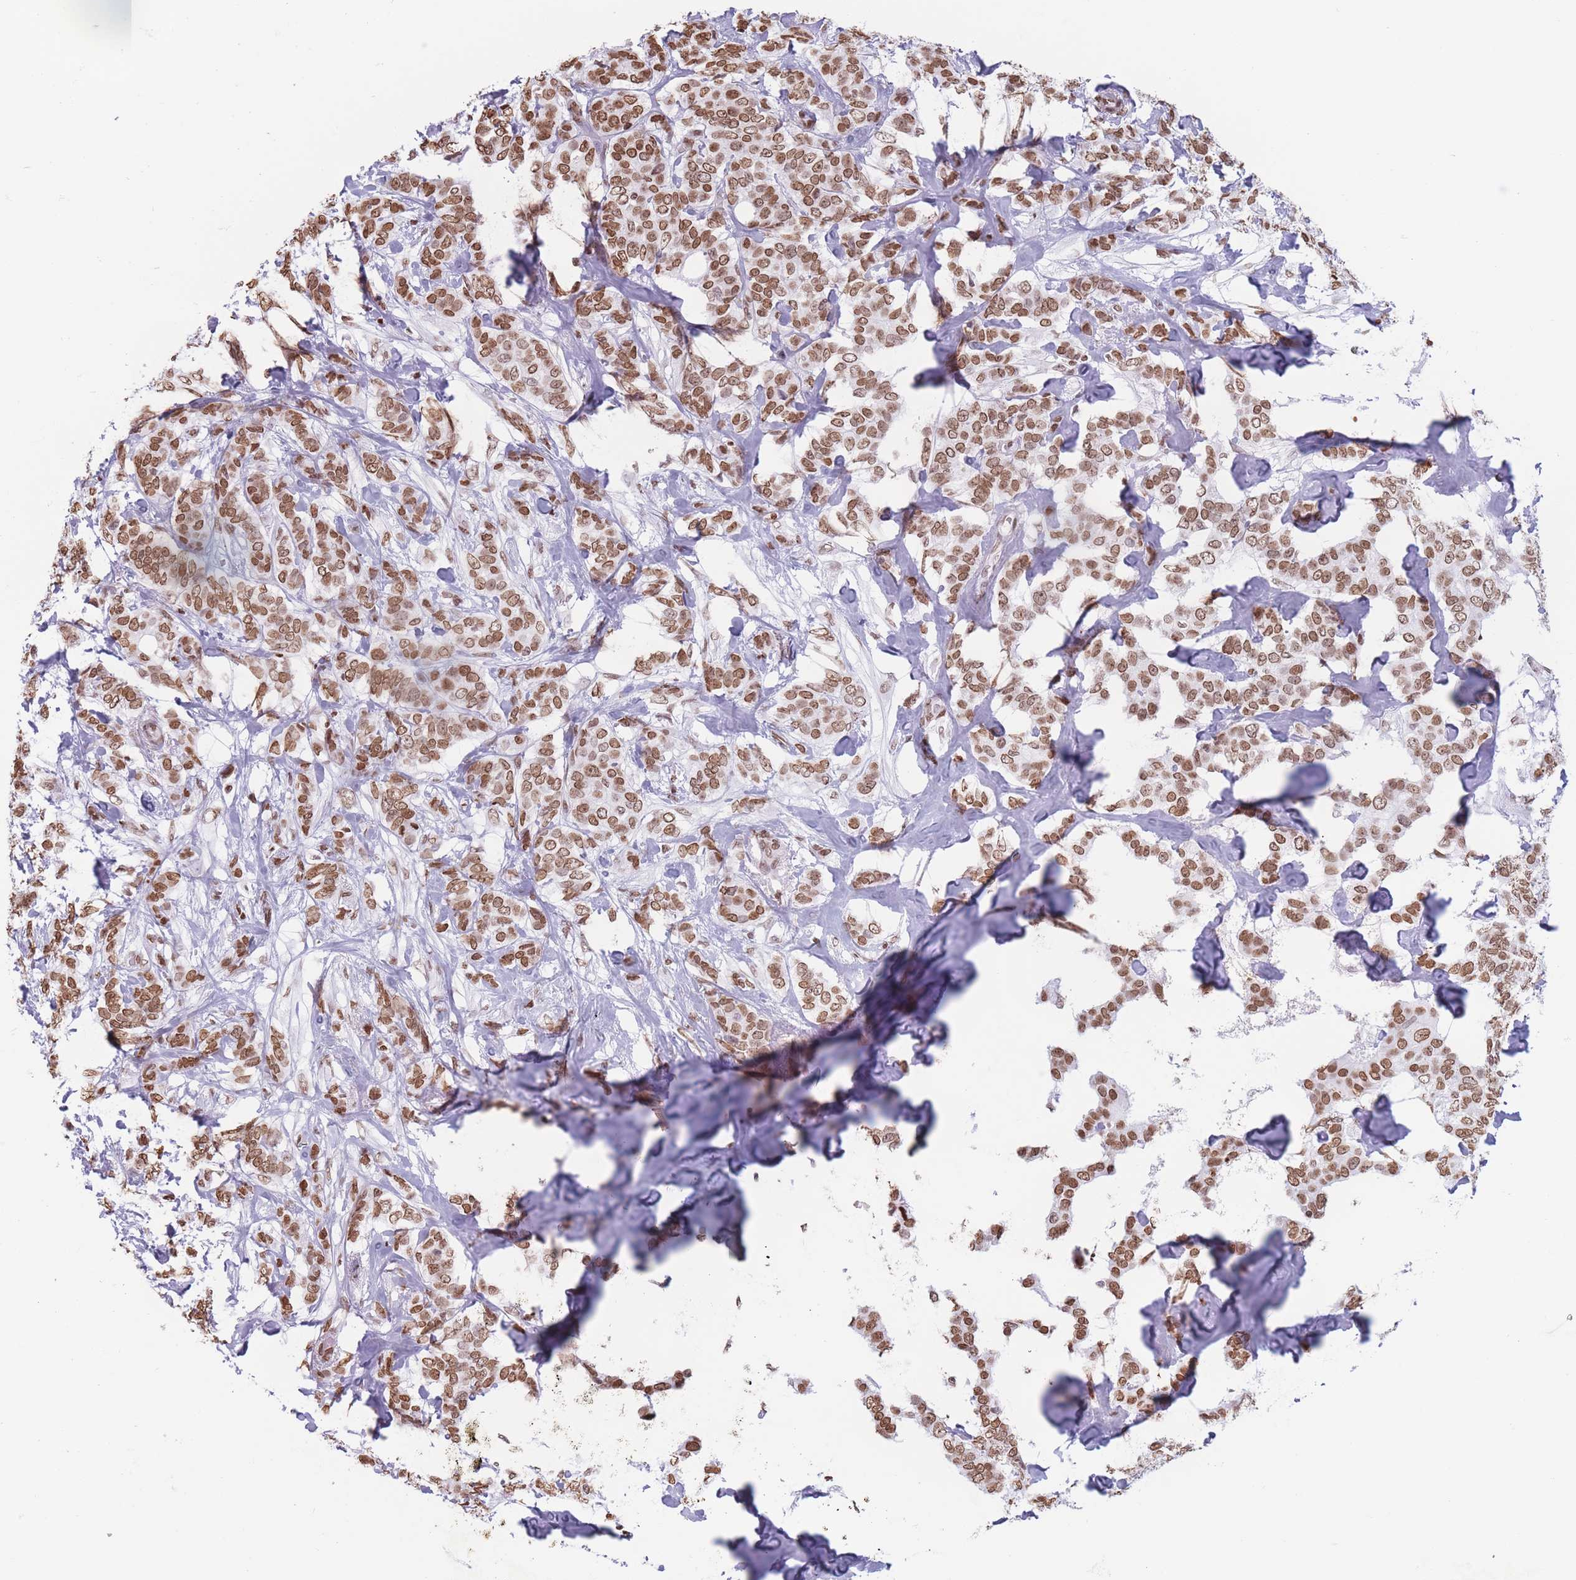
{"staining": {"intensity": "moderate", "quantity": ">75%", "location": "nuclear"}, "tissue": "breast cancer", "cell_type": "Tumor cells", "image_type": "cancer", "snomed": [{"axis": "morphology", "description": "Duct carcinoma"}, {"axis": "topography", "description": "Breast"}], "caption": "DAB immunohistochemical staining of breast cancer (infiltrating ductal carcinoma) shows moderate nuclear protein positivity in approximately >75% of tumor cells. (IHC, brightfield microscopy, high magnification).", "gene": "RYK", "patient": {"sex": "female", "age": 72}}